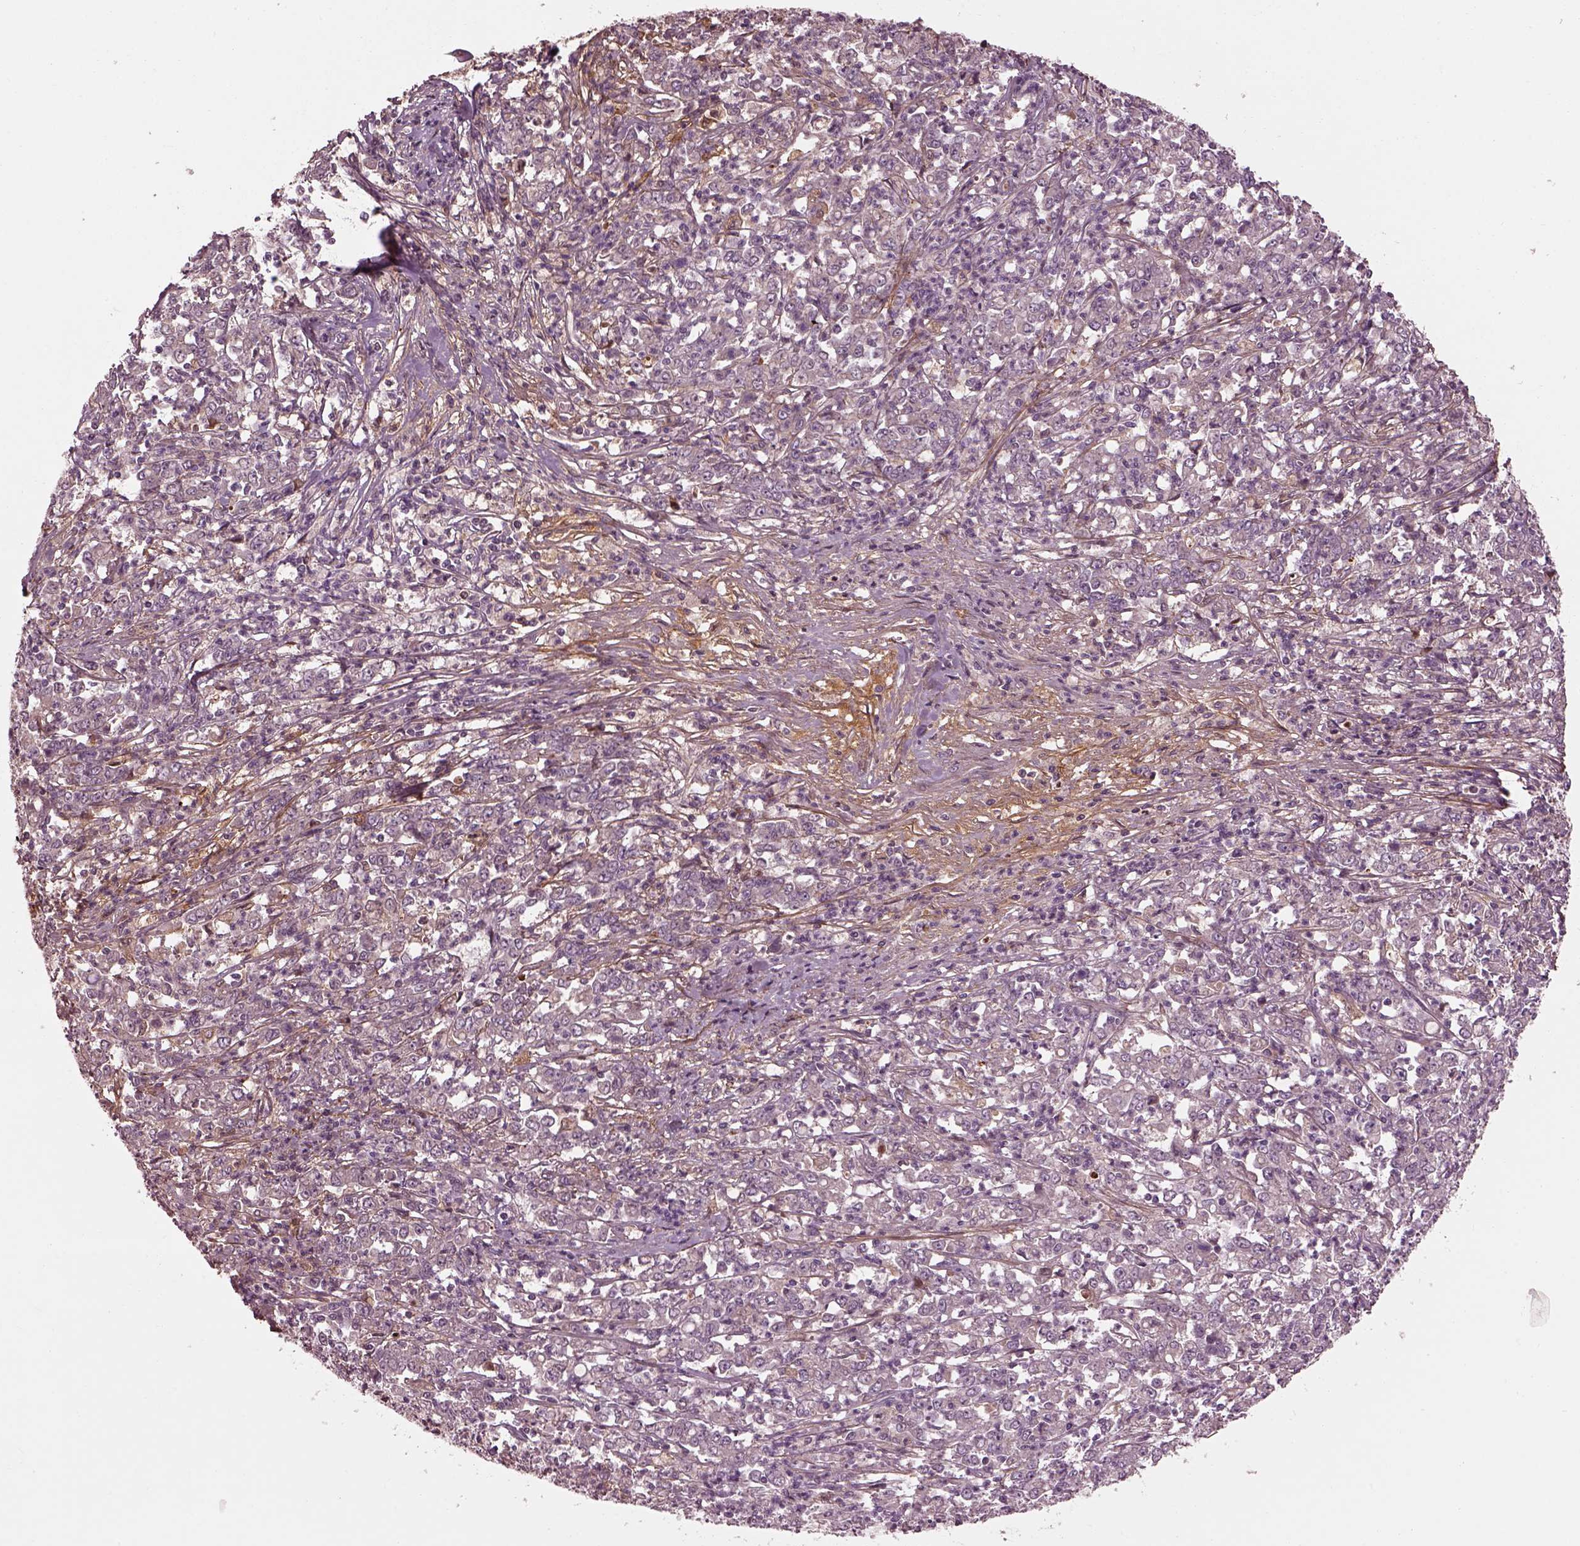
{"staining": {"intensity": "negative", "quantity": "none", "location": "none"}, "tissue": "stomach cancer", "cell_type": "Tumor cells", "image_type": "cancer", "snomed": [{"axis": "morphology", "description": "Adenocarcinoma, NOS"}, {"axis": "topography", "description": "Stomach, lower"}], "caption": "Immunohistochemistry histopathology image of neoplastic tissue: stomach cancer stained with DAB exhibits no significant protein positivity in tumor cells.", "gene": "EFEMP1", "patient": {"sex": "female", "age": 71}}